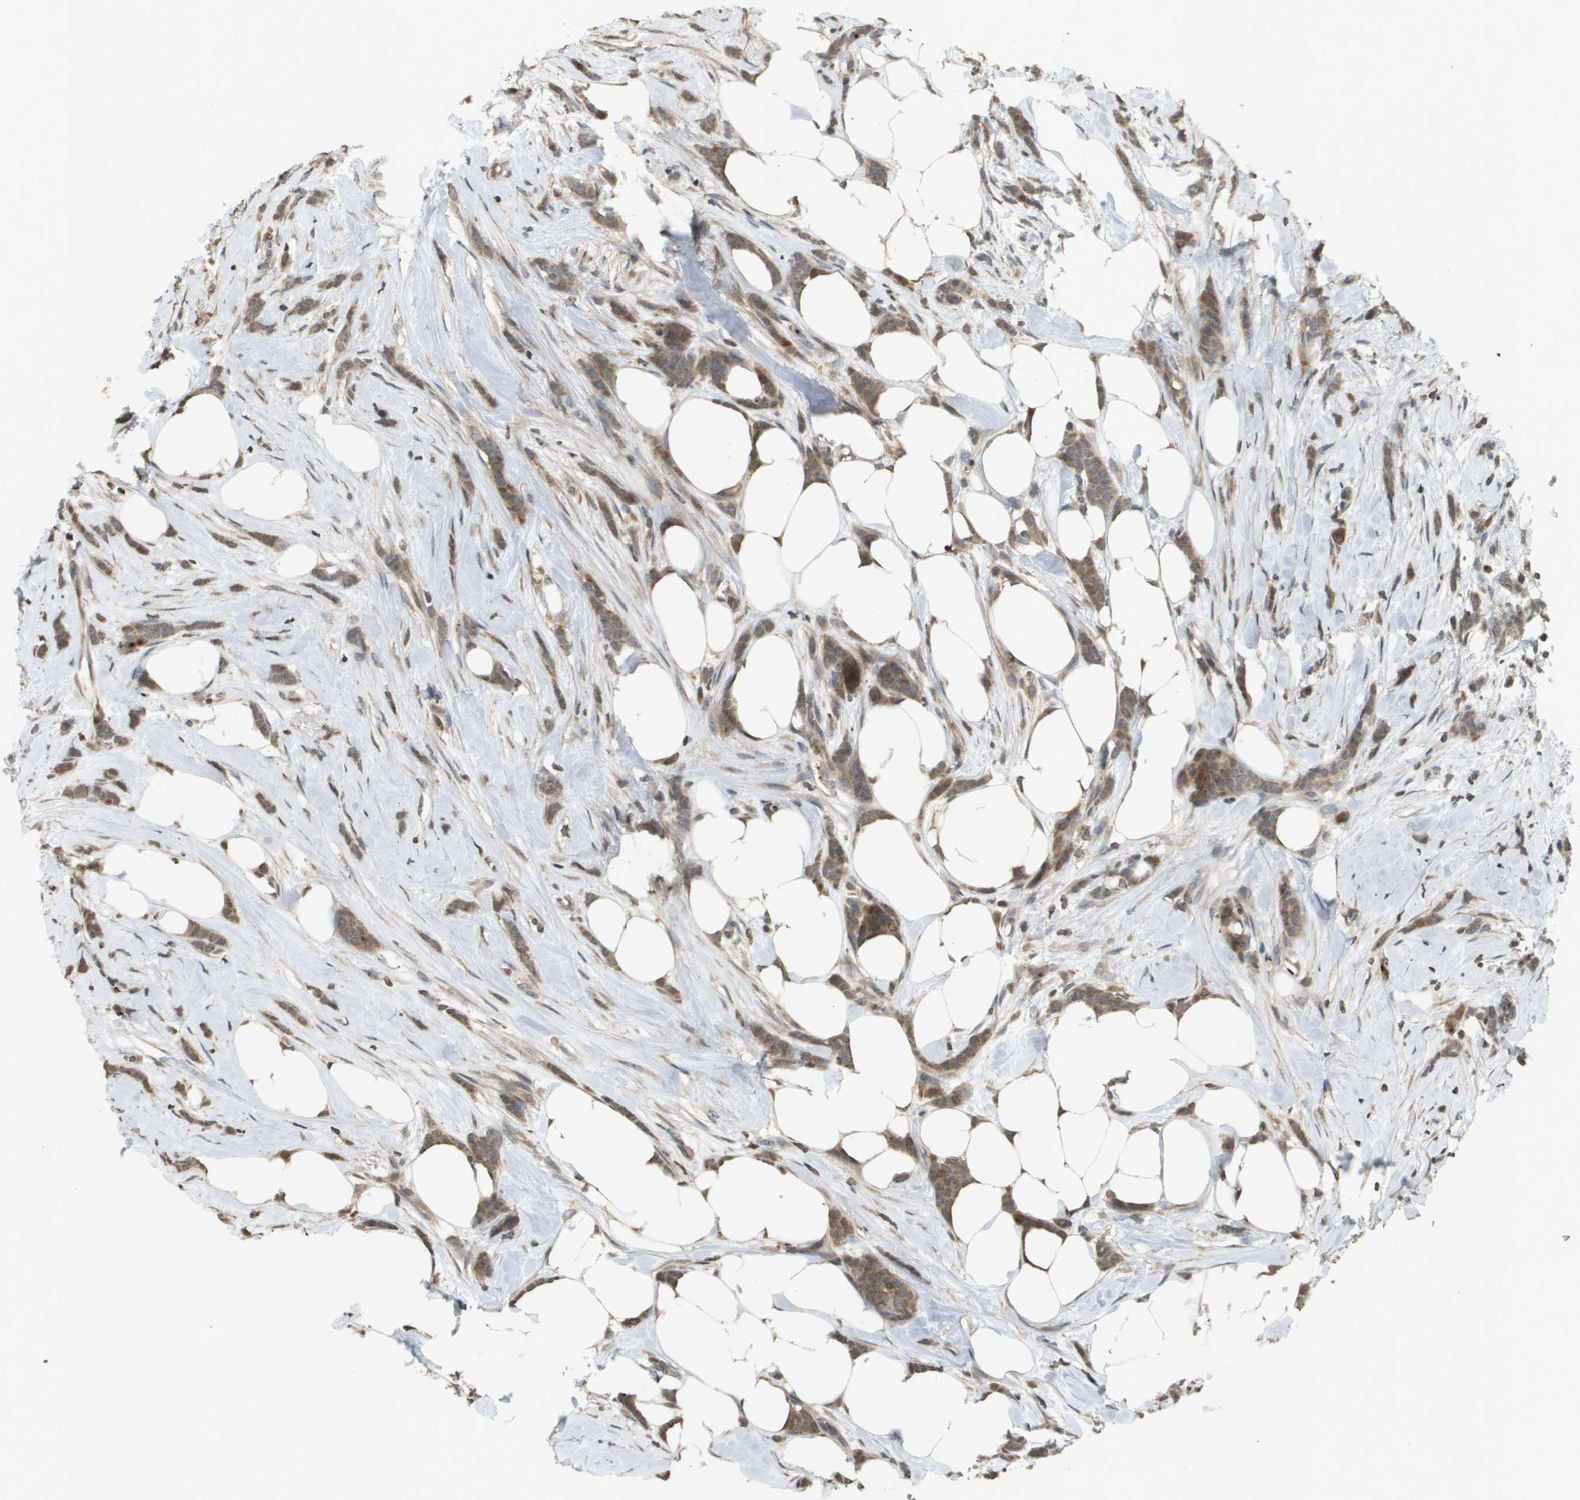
{"staining": {"intensity": "moderate", "quantity": ">75%", "location": "cytoplasmic/membranous"}, "tissue": "breast cancer", "cell_type": "Tumor cells", "image_type": "cancer", "snomed": [{"axis": "morphology", "description": "Lobular carcinoma, in situ"}, {"axis": "morphology", "description": "Lobular carcinoma"}, {"axis": "topography", "description": "Breast"}], "caption": "A brown stain shows moderate cytoplasmic/membranous staining of a protein in lobular carcinoma (breast) tumor cells.", "gene": "RAB21", "patient": {"sex": "female", "age": 41}}